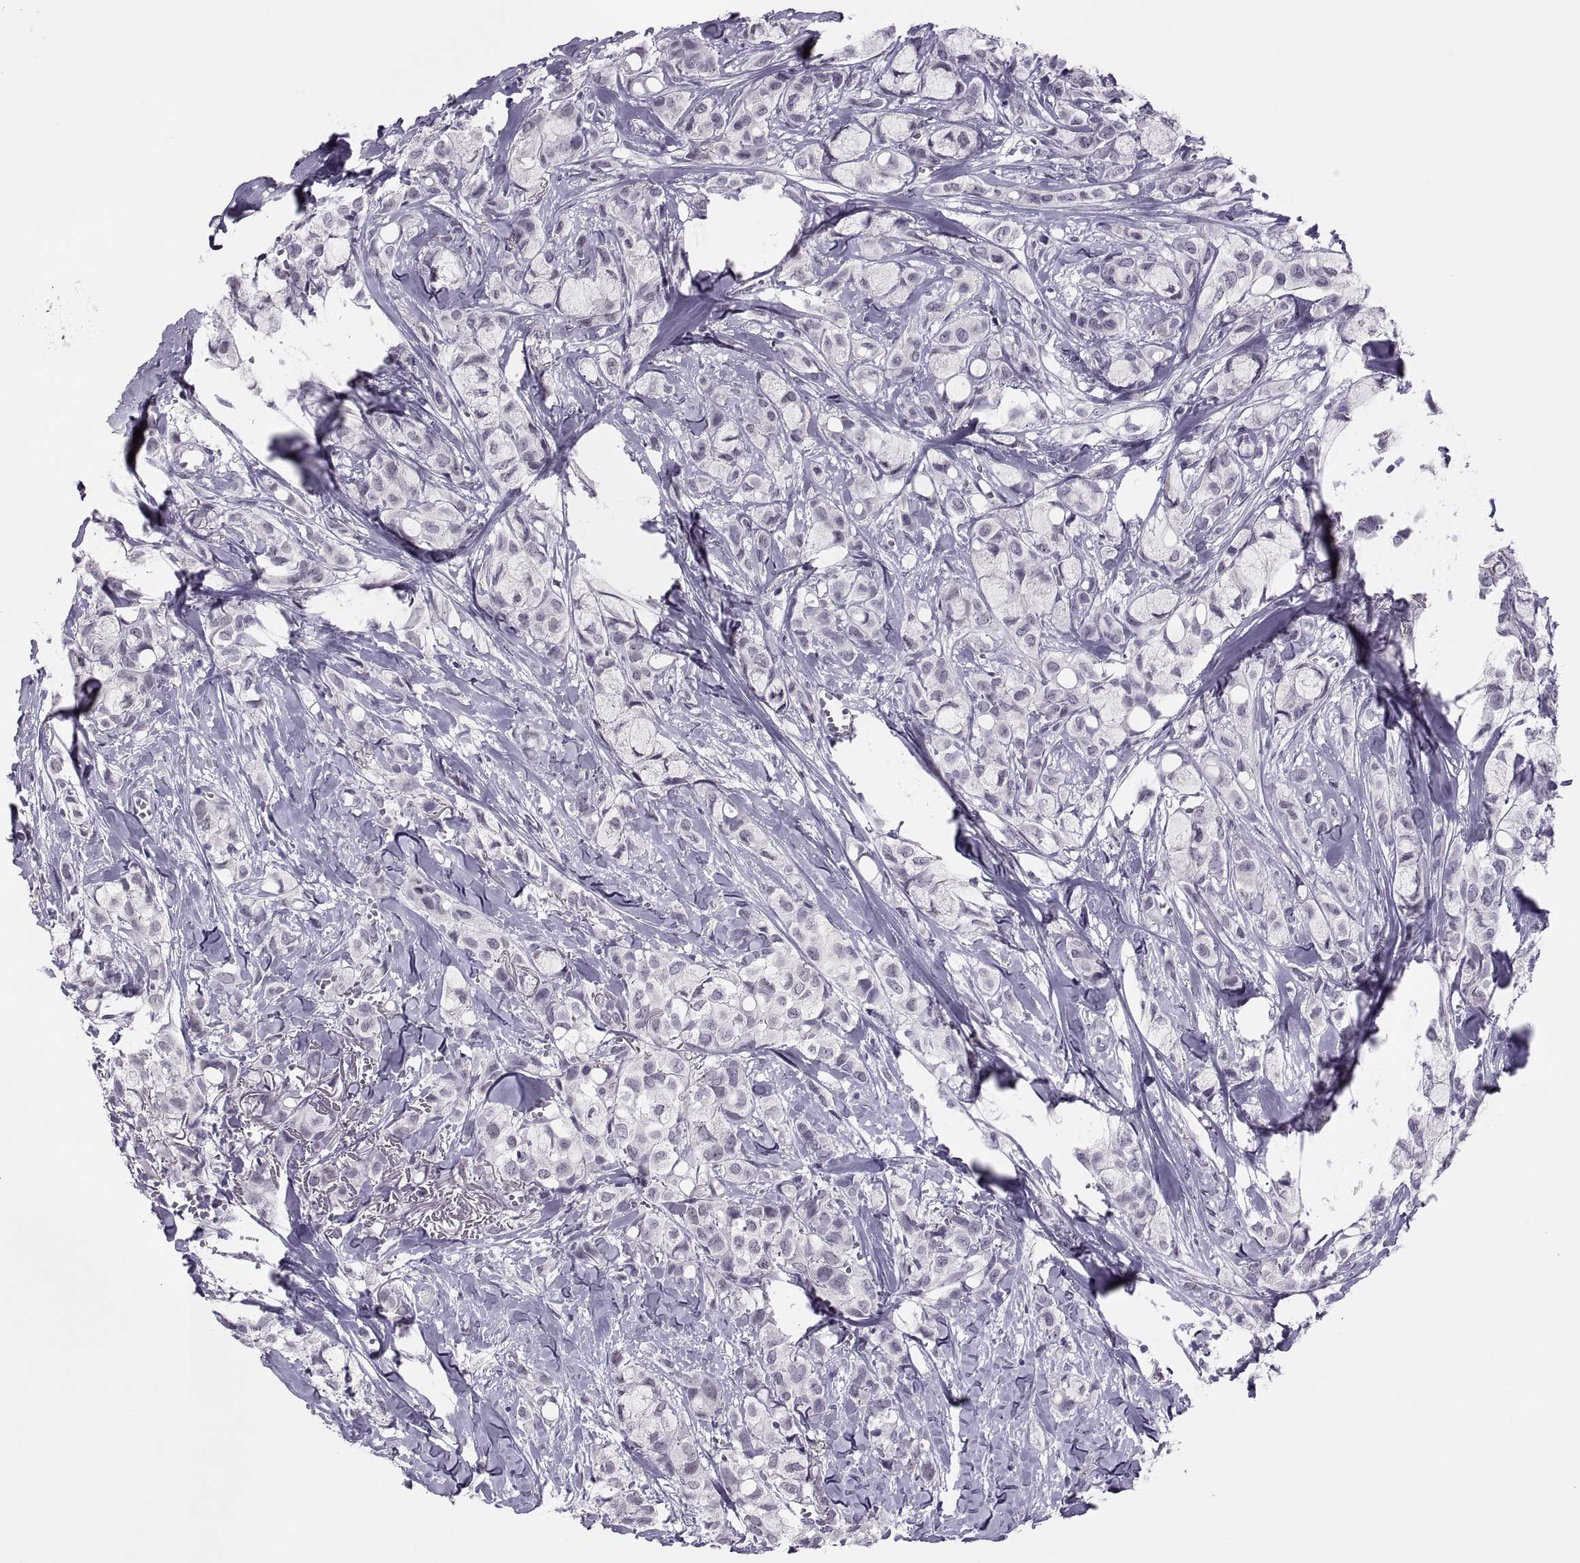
{"staining": {"intensity": "negative", "quantity": "none", "location": "none"}, "tissue": "breast cancer", "cell_type": "Tumor cells", "image_type": "cancer", "snomed": [{"axis": "morphology", "description": "Duct carcinoma"}, {"axis": "topography", "description": "Breast"}], "caption": "The IHC photomicrograph has no significant staining in tumor cells of breast cancer tissue.", "gene": "SYNGR4", "patient": {"sex": "female", "age": 85}}